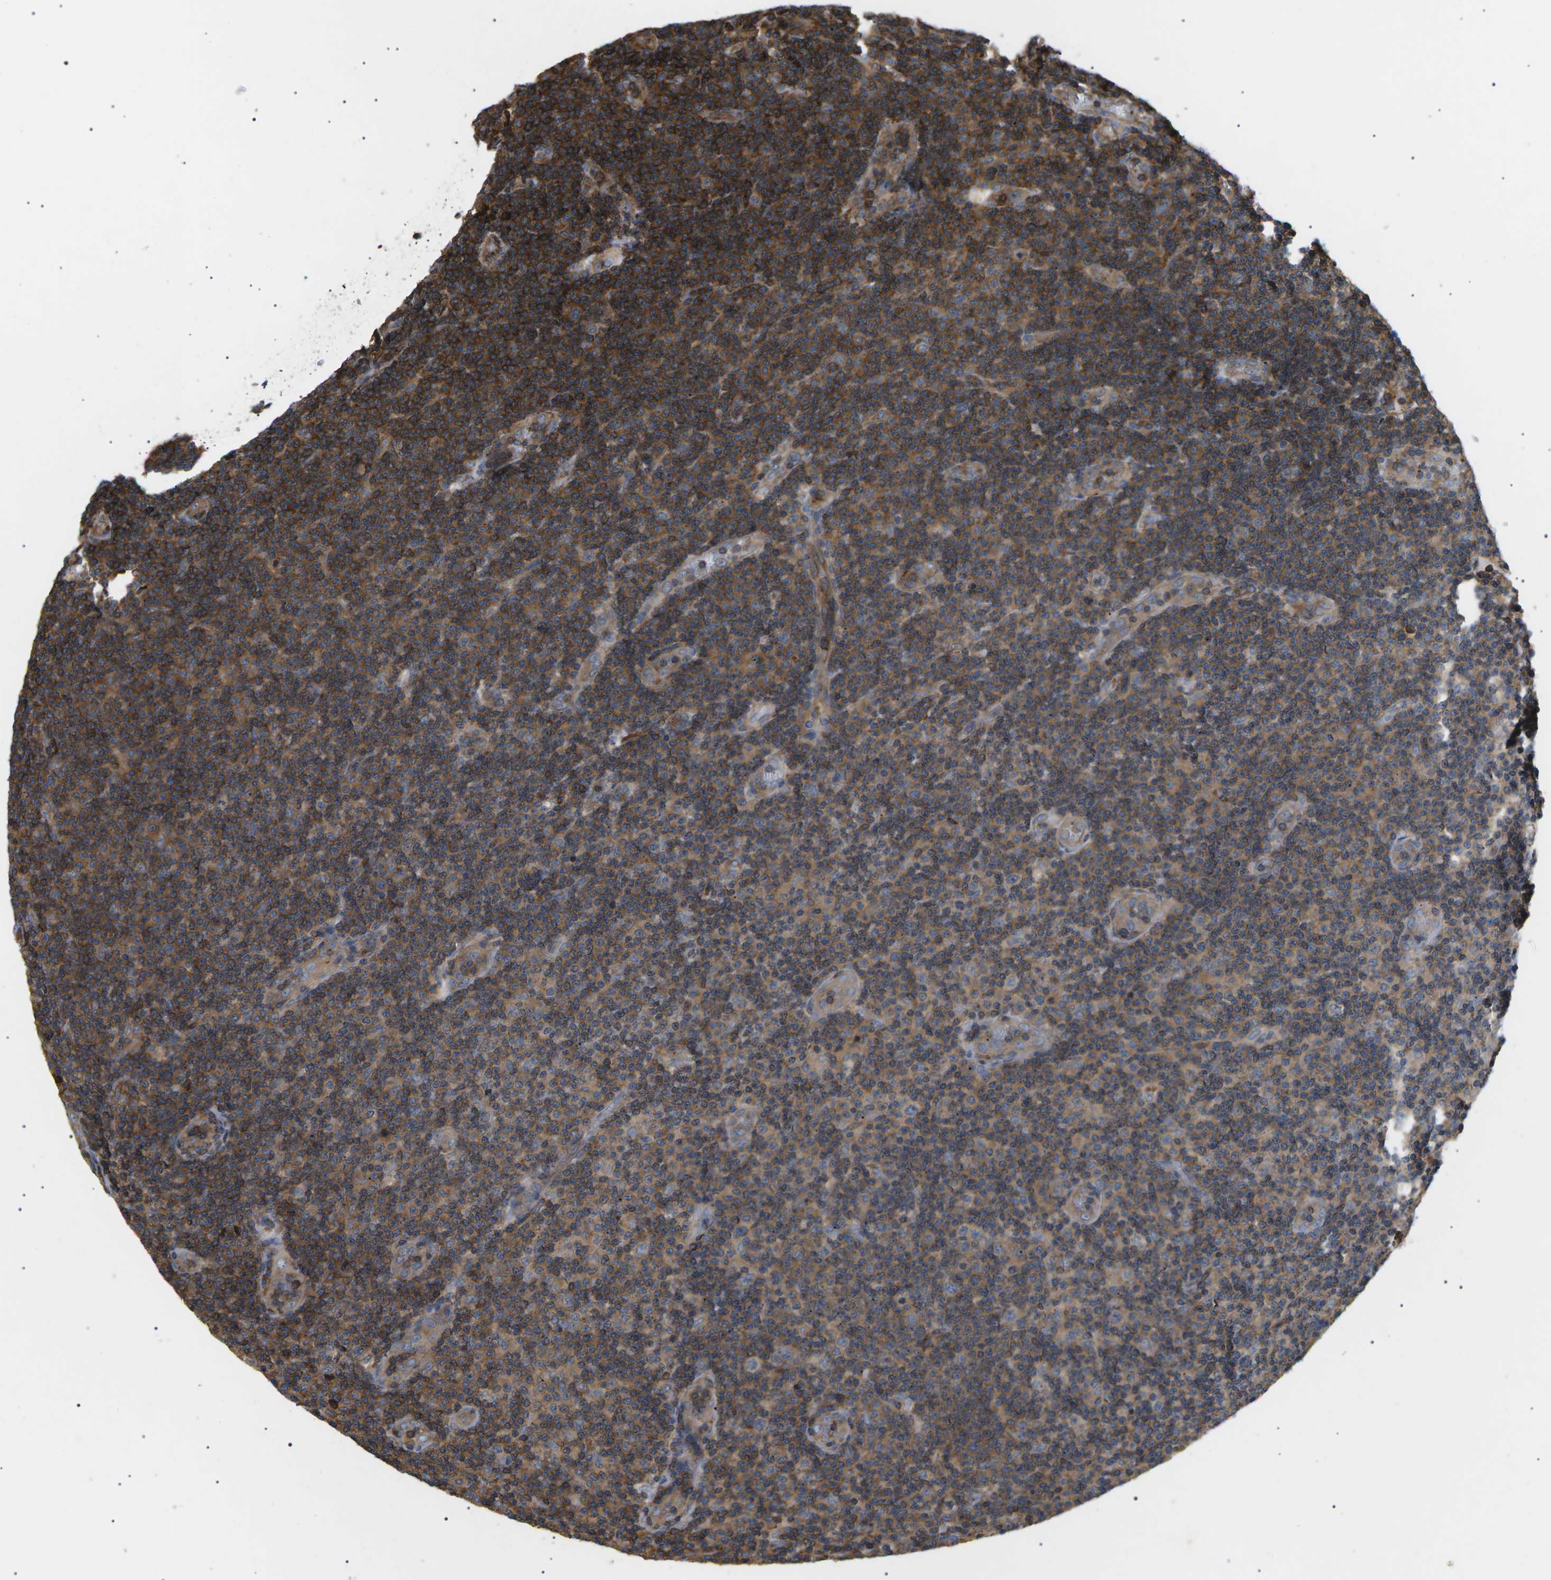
{"staining": {"intensity": "weak", "quantity": ">75%", "location": "cytoplasmic/membranous,nuclear"}, "tissue": "lymphoma", "cell_type": "Tumor cells", "image_type": "cancer", "snomed": [{"axis": "morphology", "description": "Malignant lymphoma, non-Hodgkin's type, Low grade"}, {"axis": "topography", "description": "Lymph node"}], "caption": "This is a photomicrograph of immunohistochemistry staining of lymphoma, which shows weak staining in the cytoplasmic/membranous and nuclear of tumor cells.", "gene": "TMTC4", "patient": {"sex": "male", "age": 83}}